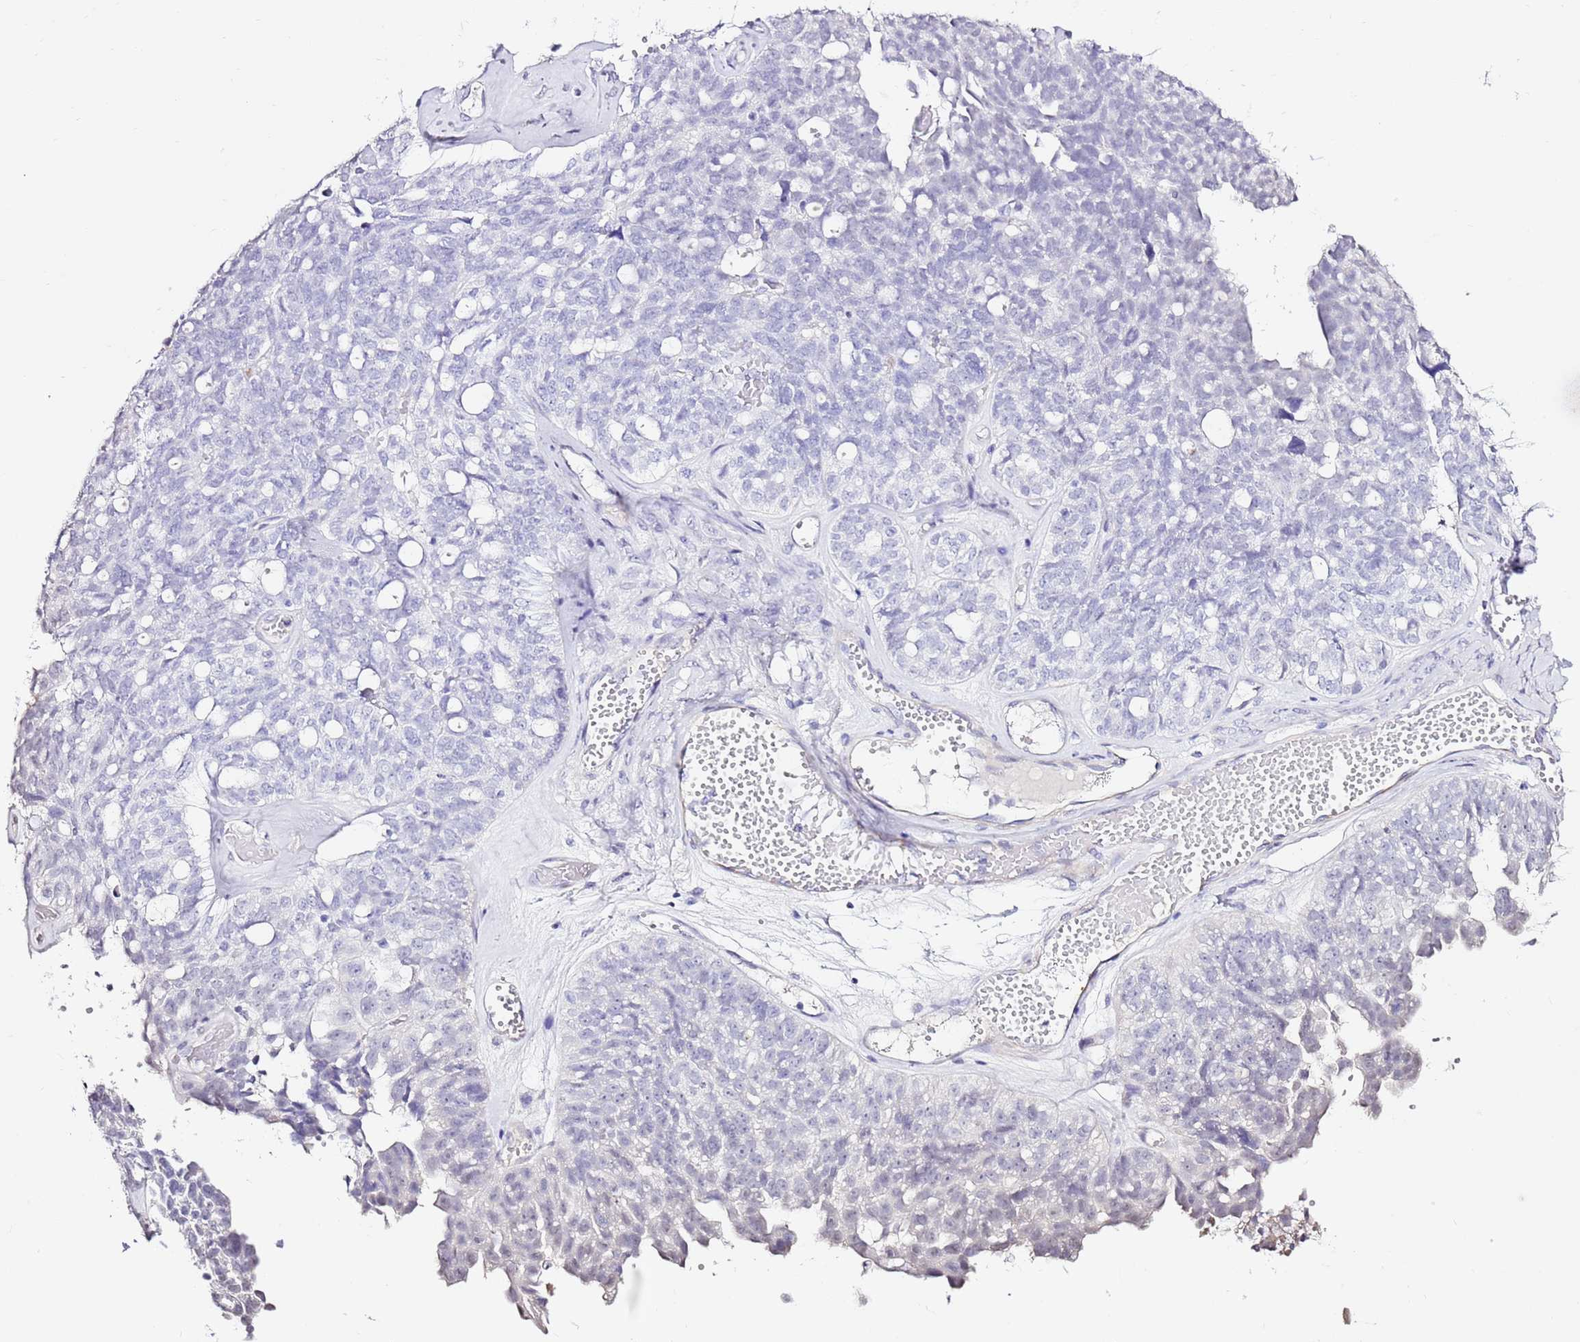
{"staining": {"intensity": "negative", "quantity": "none", "location": "none"}, "tissue": "ovarian cancer", "cell_type": "Tumor cells", "image_type": "cancer", "snomed": [{"axis": "morphology", "description": "Cystadenocarcinoma, serous, NOS"}, {"axis": "topography", "description": "Ovary"}], "caption": "Immunohistochemical staining of ovarian cancer (serous cystadenocarcinoma) displays no significant expression in tumor cells.", "gene": "ART5", "patient": {"sex": "female", "age": 79}}